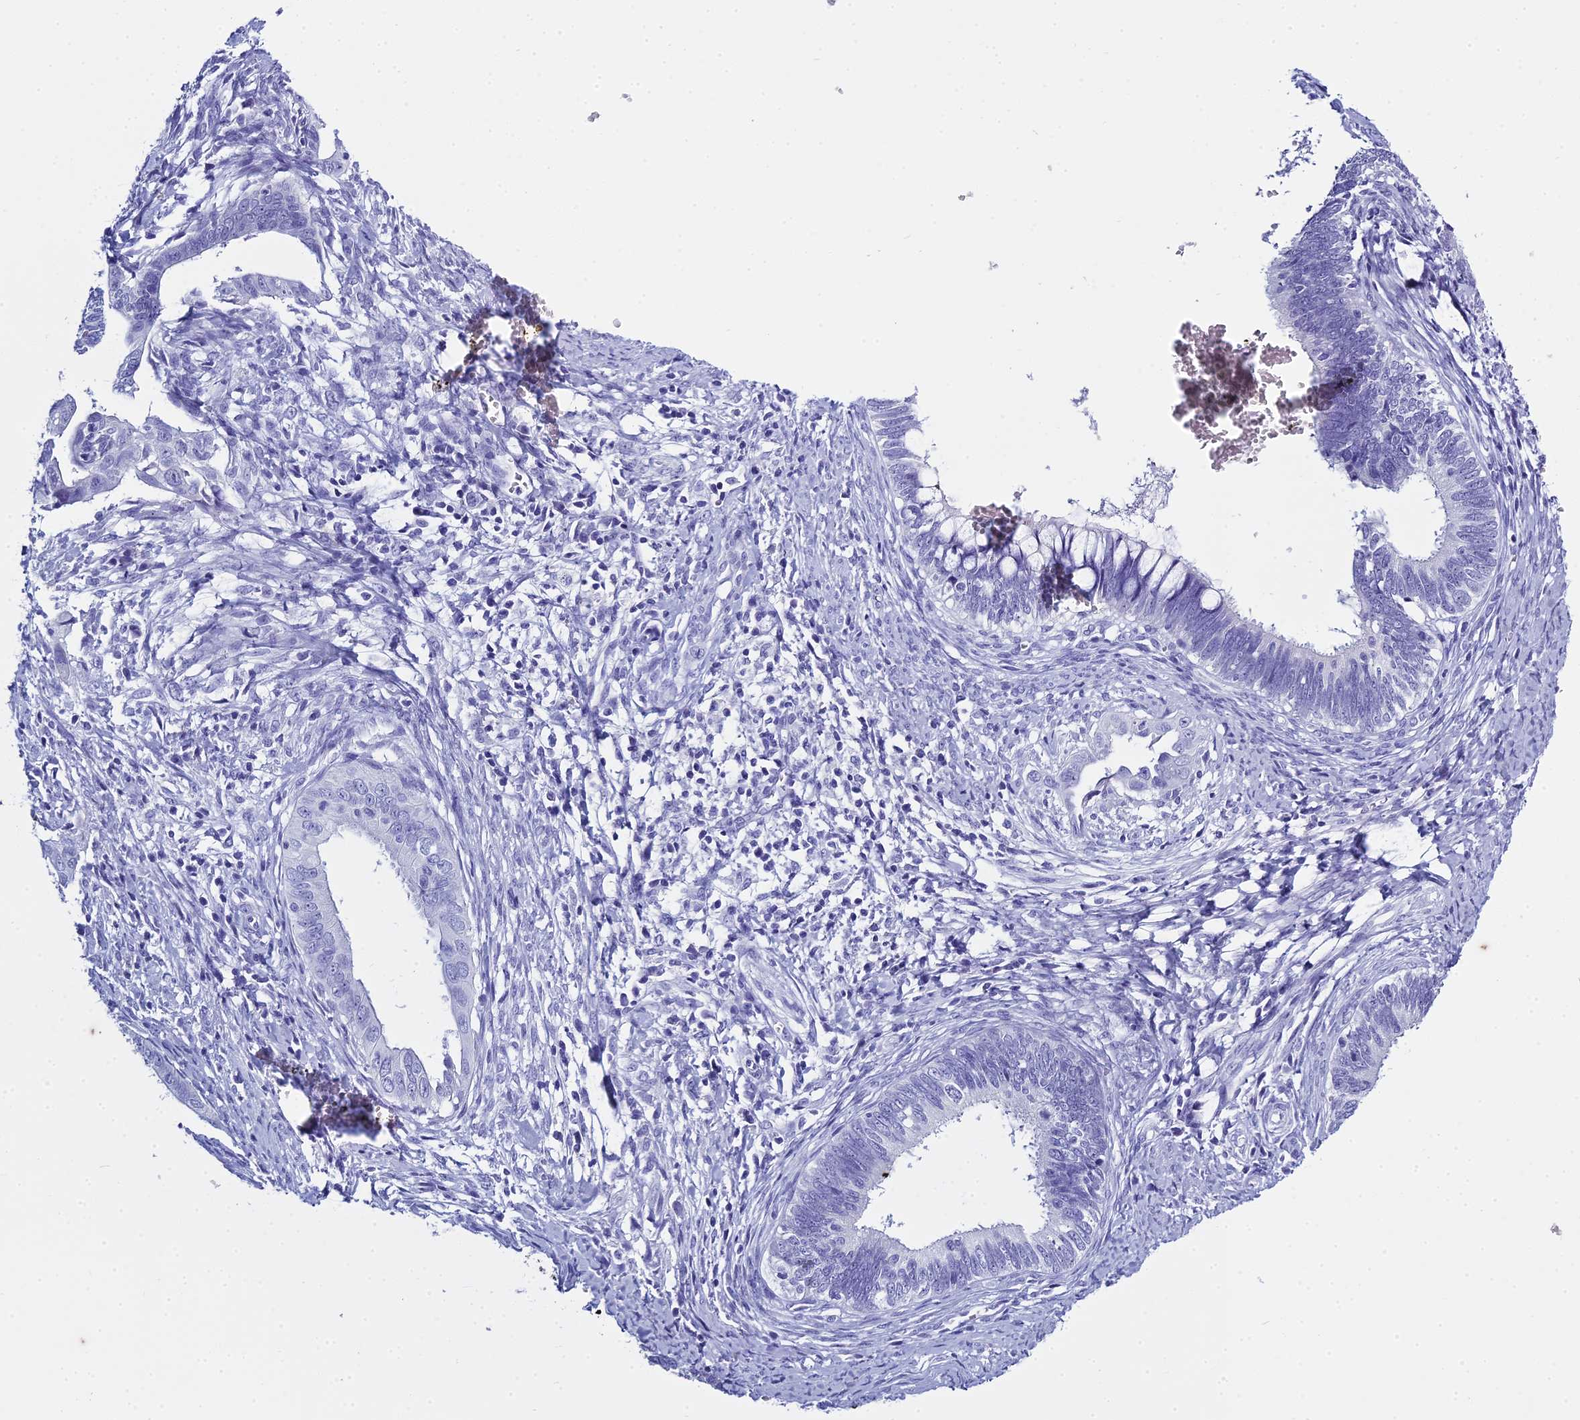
{"staining": {"intensity": "negative", "quantity": "none", "location": "none"}, "tissue": "cervical cancer", "cell_type": "Tumor cells", "image_type": "cancer", "snomed": [{"axis": "morphology", "description": "Adenocarcinoma, NOS"}, {"axis": "topography", "description": "Cervix"}], "caption": "Immunohistochemical staining of adenocarcinoma (cervical) demonstrates no significant expression in tumor cells.", "gene": "HMGB4", "patient": {"sex": "female", "age": 42}}